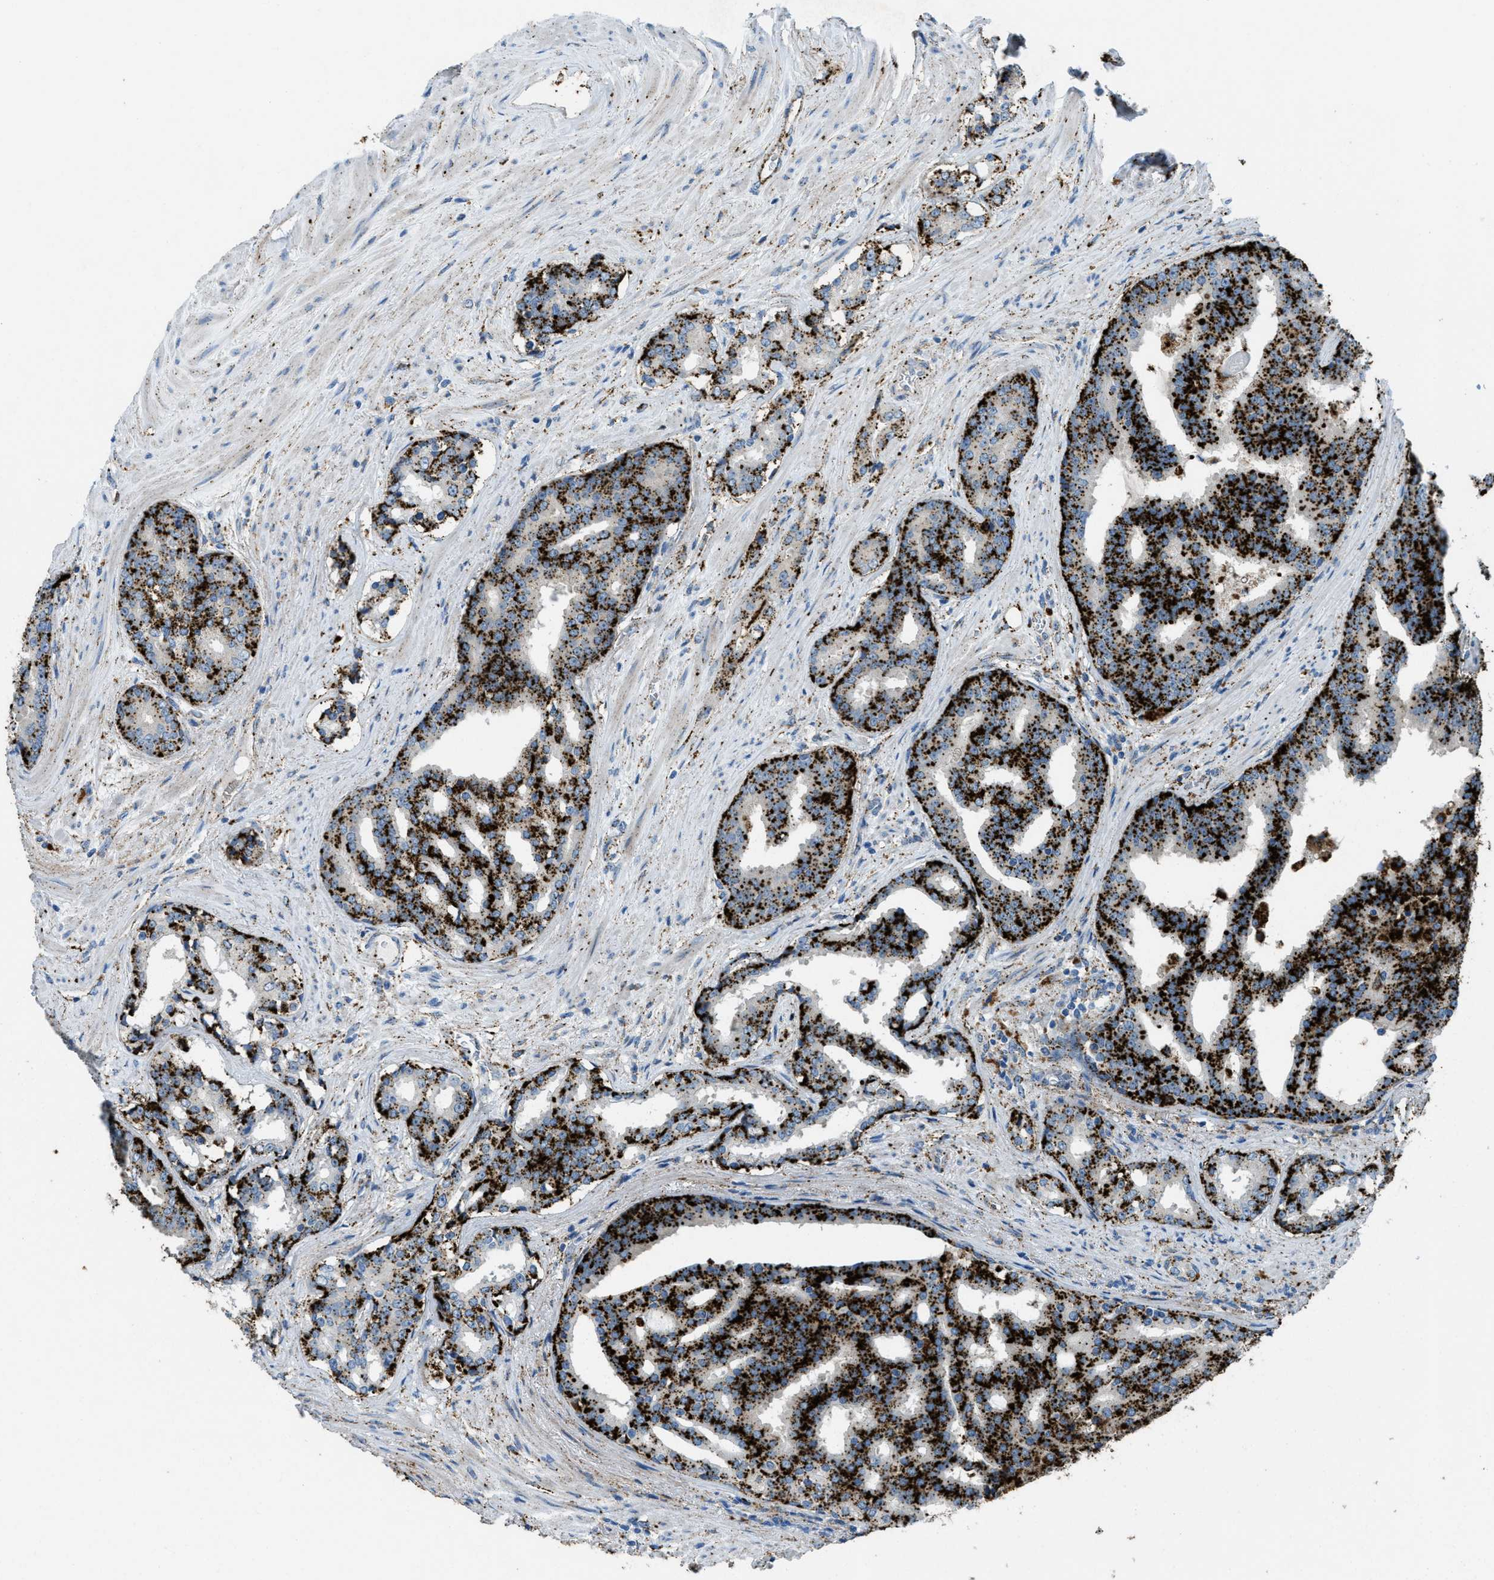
{"staining": {"intensity": "strong", "quantity": ">75%", "location": "cytoplasmic/membranous"}, "tissue": "prostate cancer", "cell_type": "Tumor cells", "image_type": "cancer", "snomed": [{"axis": "morphology", "description": "Adenocarcinoma, High grade"}, {"axis": "topography", "description": "Prostate"}], "caption": "Human prostate cancer (high-grade adenocarcinoma) stained for a protein (brown) reveals strong cytoplasmic/membranous positive positivity in about >75% of tumor cells.", "gene": "SCARB2", "patient": {"sex": "male", "age": 71}}